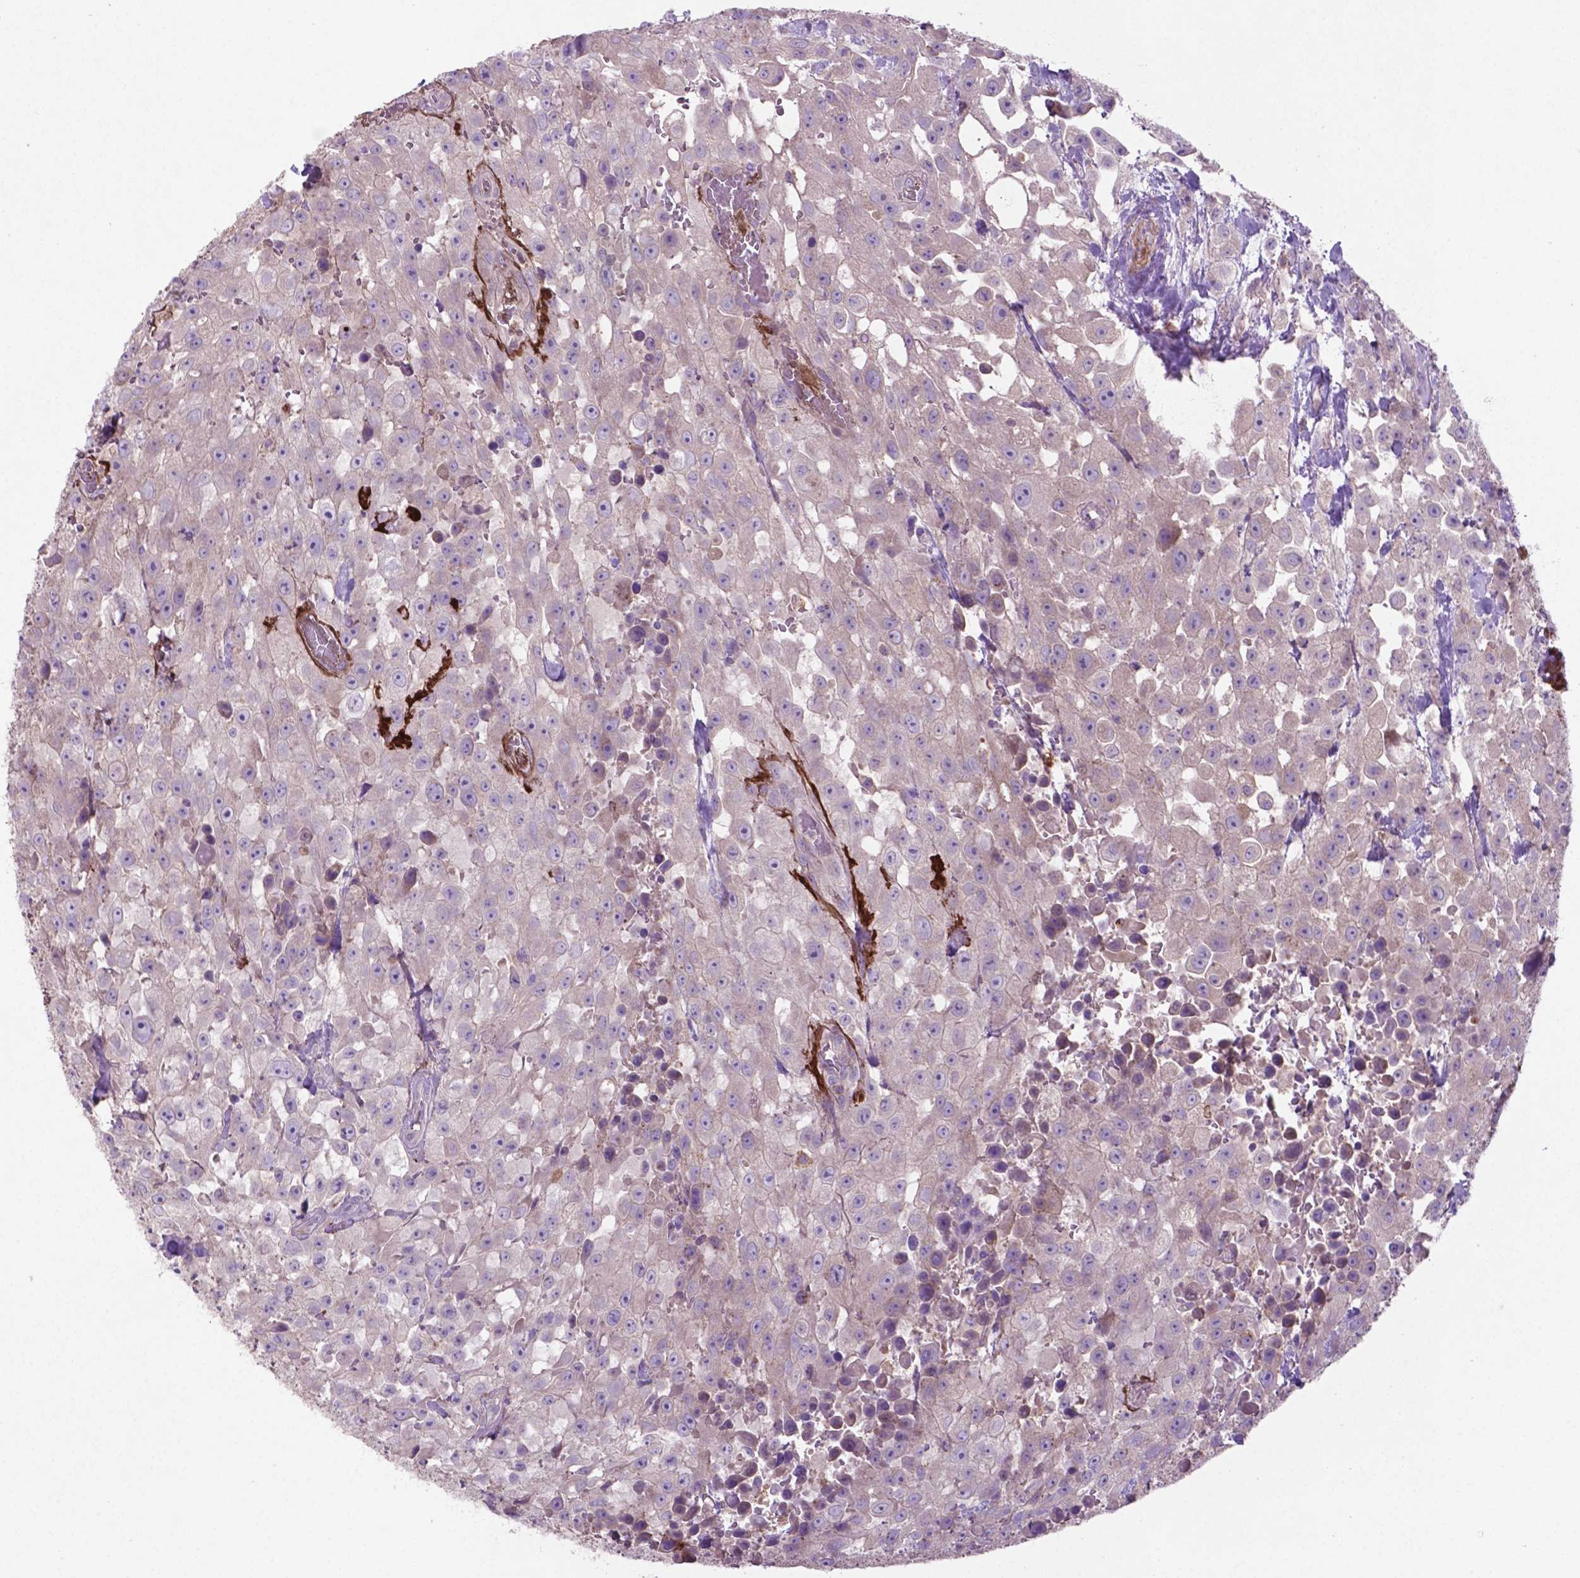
{"staining": {"intensity": "negative", "quantity": "none", "location": "none"}, "tissue": "urothelial cancer", "cell_type": "Tumor cells", "image_type": "cancer", "snomed": [{"axis": "morphology", "description": "Urothelial carcinoma, High grade"}, {"axis": "topography", "description": "Urinary bladder"}], "caption": "A micrograph of human high-grade urothelial carcinoma is negative for staining in tumor cells.", "gene": "BMP4", "patient": {"sex": "male", "age": 79}}